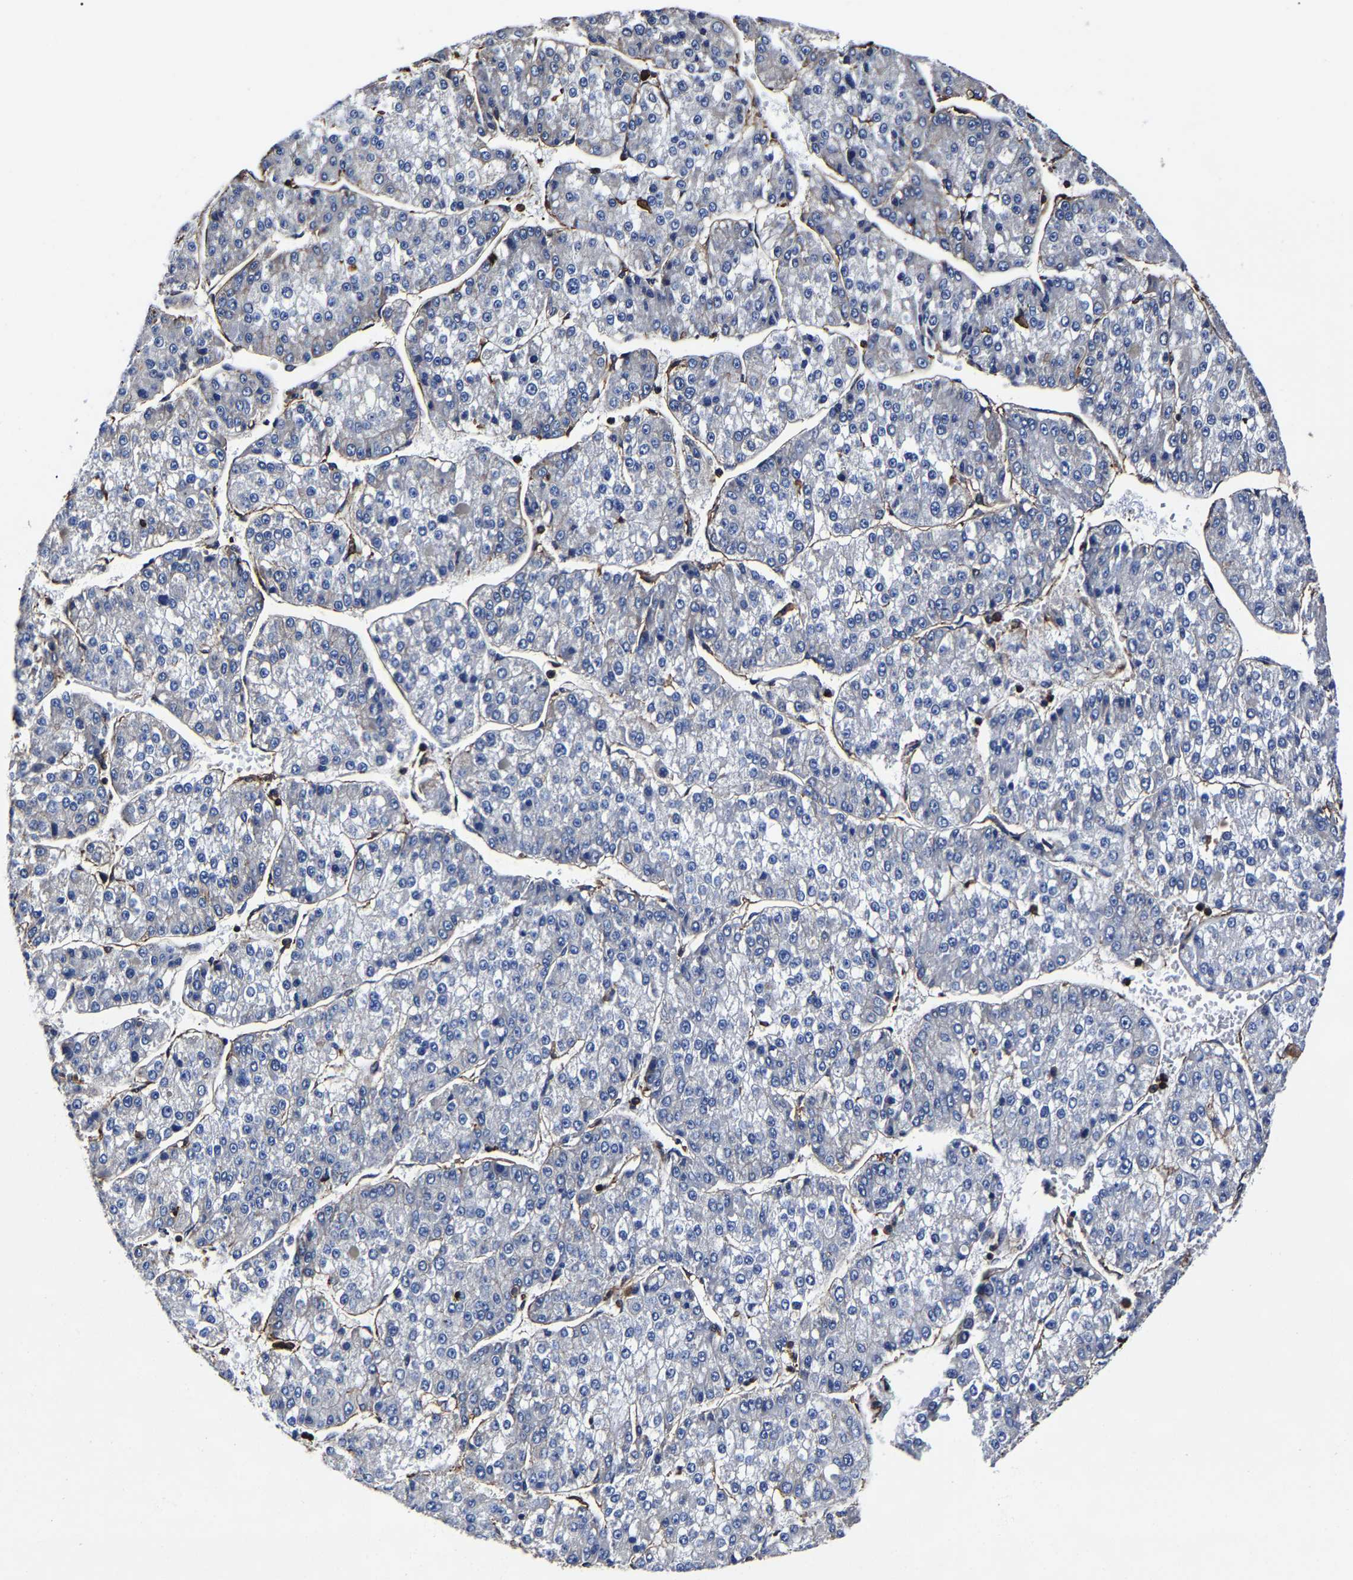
{"staining": {"intensity": "negative", "quantity": "none", "location": "none"}, "tissue": "liver cancer", "cell_type": "Tumor cells", "image_type": "cancer", "snomed": [{"axis": "morphology", "description": "Carcinoma, Hepatocellular, NOS"}, {"axis": "topography", "description": "Liver"}], "caption": "An immunohistochemistry image of liver cancer is shown. There is no staining in tumor cells of liver cancer. The staining was performed using DAB (3,3'-diaminobenzidine) to visualize the protein expression in brown, while the nuclei were stained in blue with hematoxylin (Magnification: 20x).", "gene": "SSH3", "patient": {"sex": "female", "age": 73}}